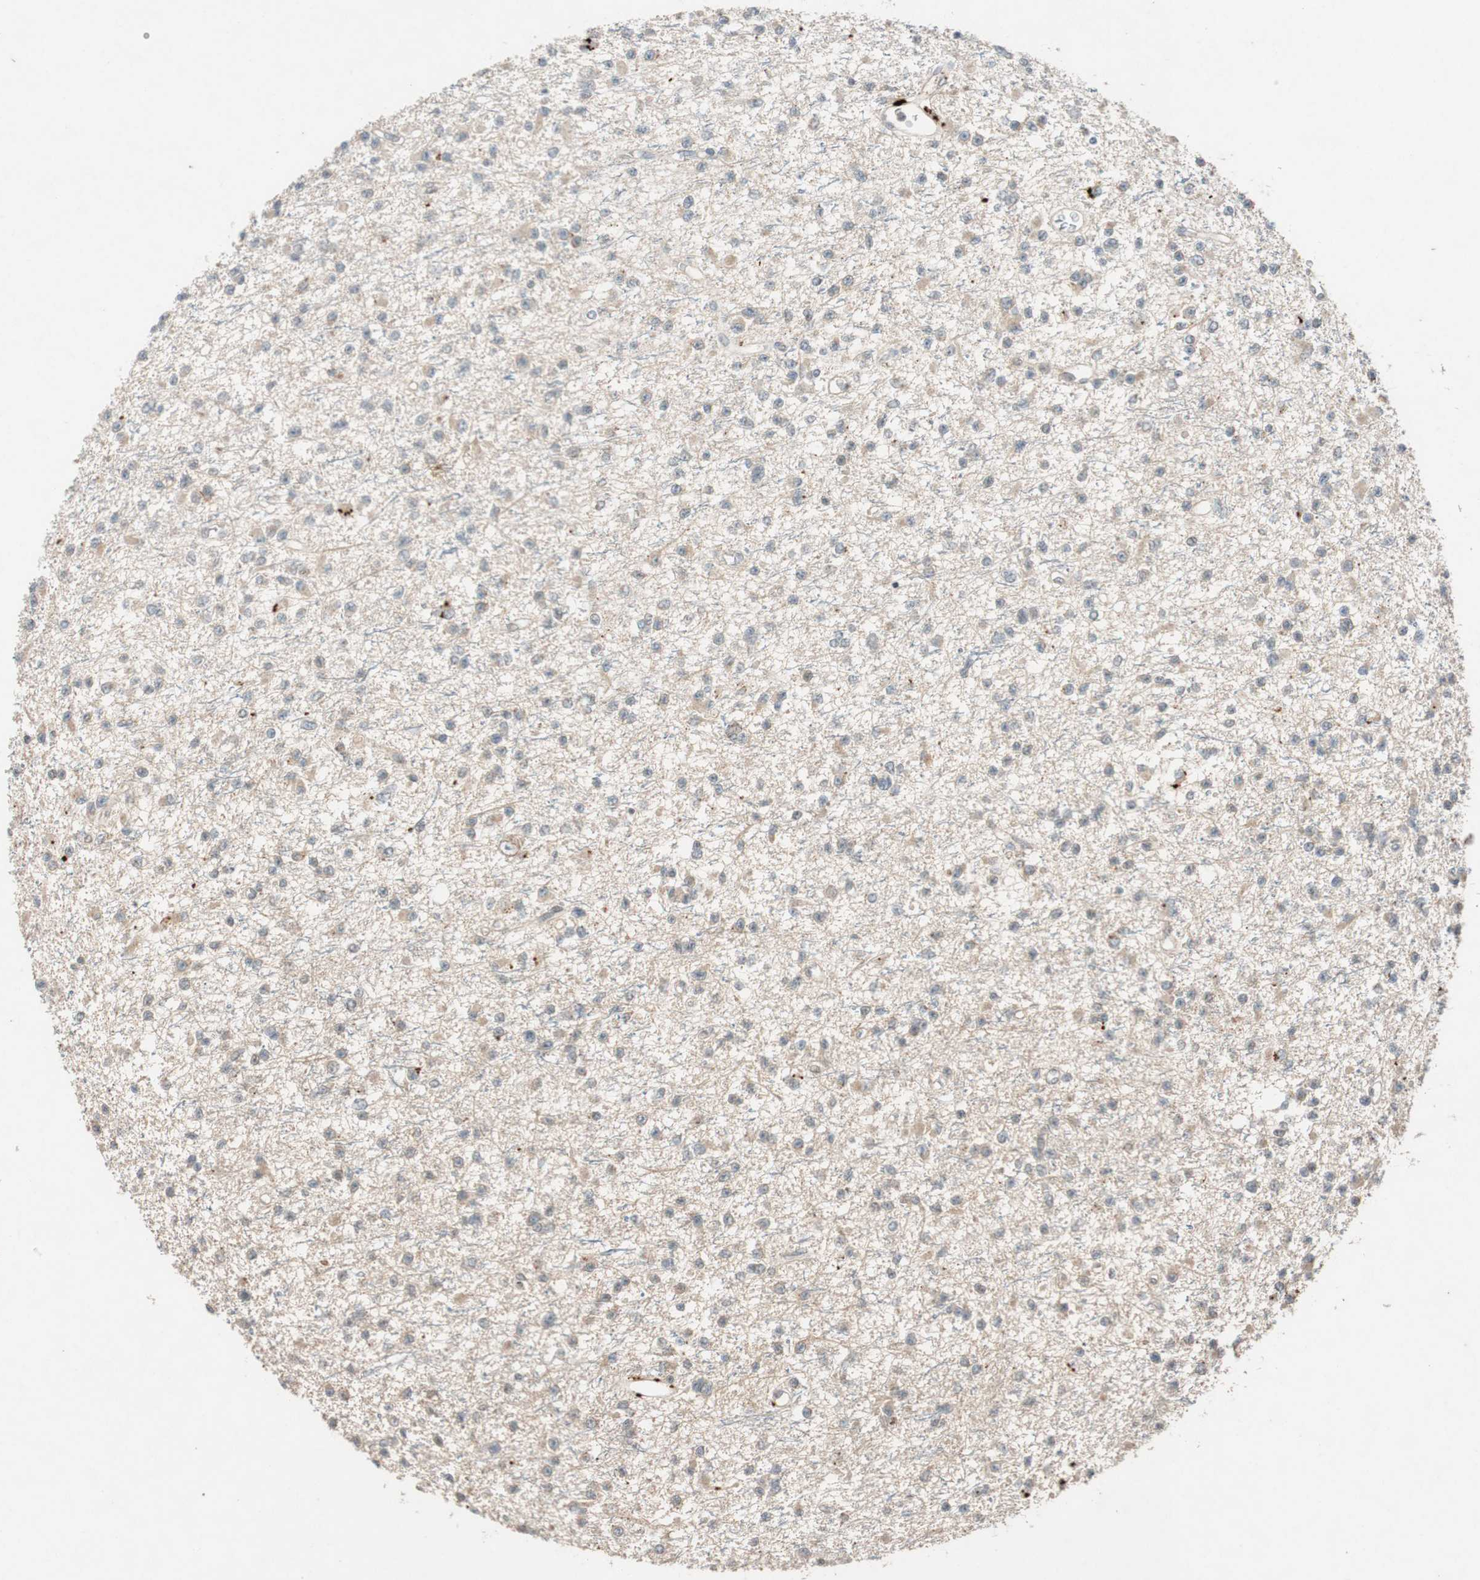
{"staining": {"intensity": "weak", "quantity": ">75%", "location": "cytoplasmic/membranous"}, "tissue": "glioma", "cell_type": "Tumor cells", "image_type": "cancer", "snomed": [{"axis": "morphology", "description": "Glioma, malignant, Low grade"}, {"axis": "topography", "description": "Brain"}], "caption": "A histopathology image of human low-grade glioma (malignant) stained for a protein exhibits weak cytoplasmic/membranous brown staining in tumor cells. The protein is stained brown, and the nuclei are stained in blue (DAB IHC with brightfield microscopy, high magnification).", "gene": "GLB1", "patient": {"sex": "female", "age": 22}}